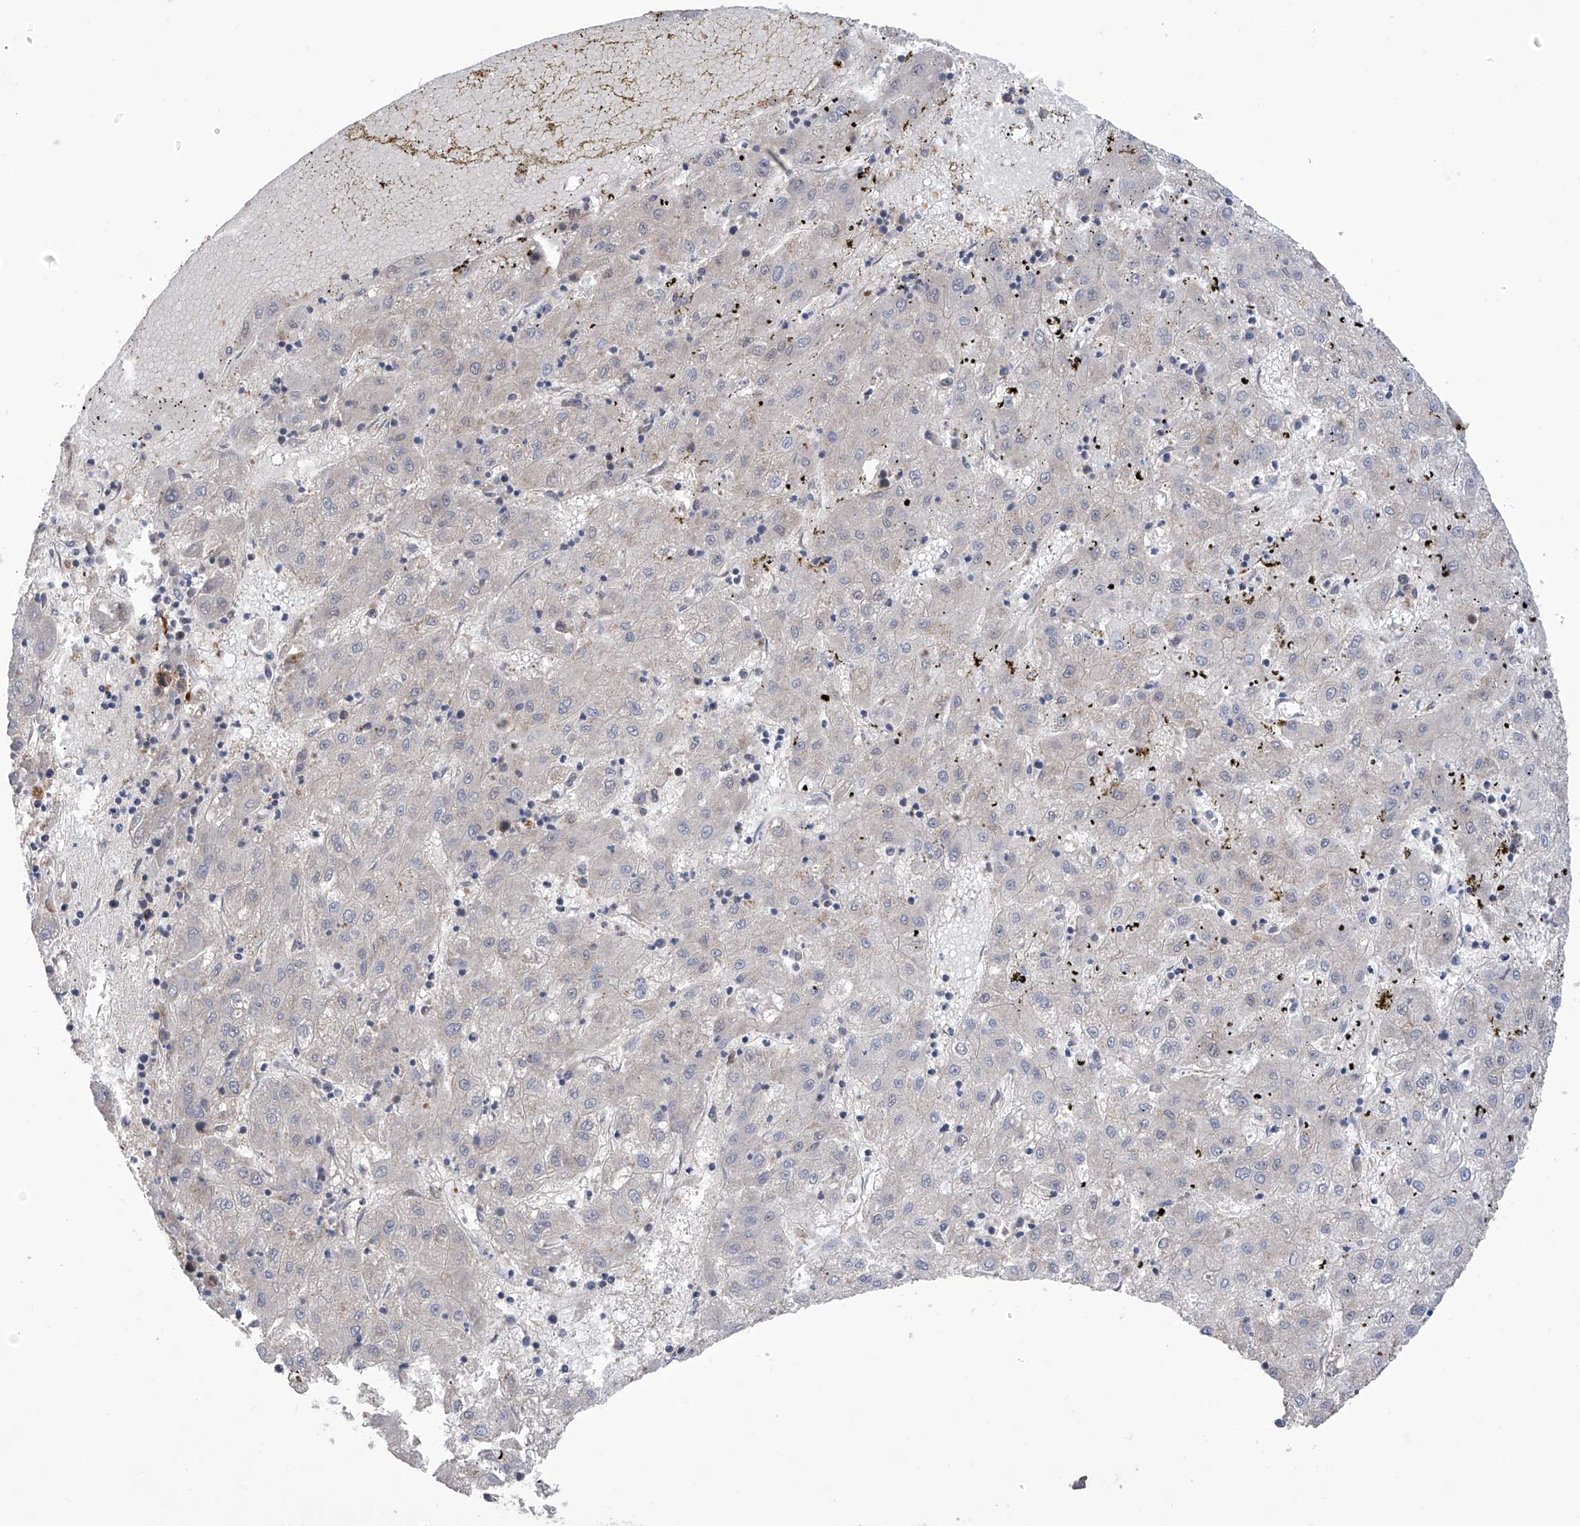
{"staining": {"intensity": "negative", "quantity": "none", "location": "none"}, "tissue": "liver cancer", "cell_type": "Tumor cells", "image_type": "cancer", "snomed": [{"axis": "morphology", "description": "Carcinoma, Hepatocellular, NOS"}, {"axis": "topography", "description": "Liver"}], "caption": "An image of human hepatocellular carcinoma (liver) is negative for staining in tumor cells.", "gene": "NUDT17", "patient": {"sex": "male", "age": 72}}